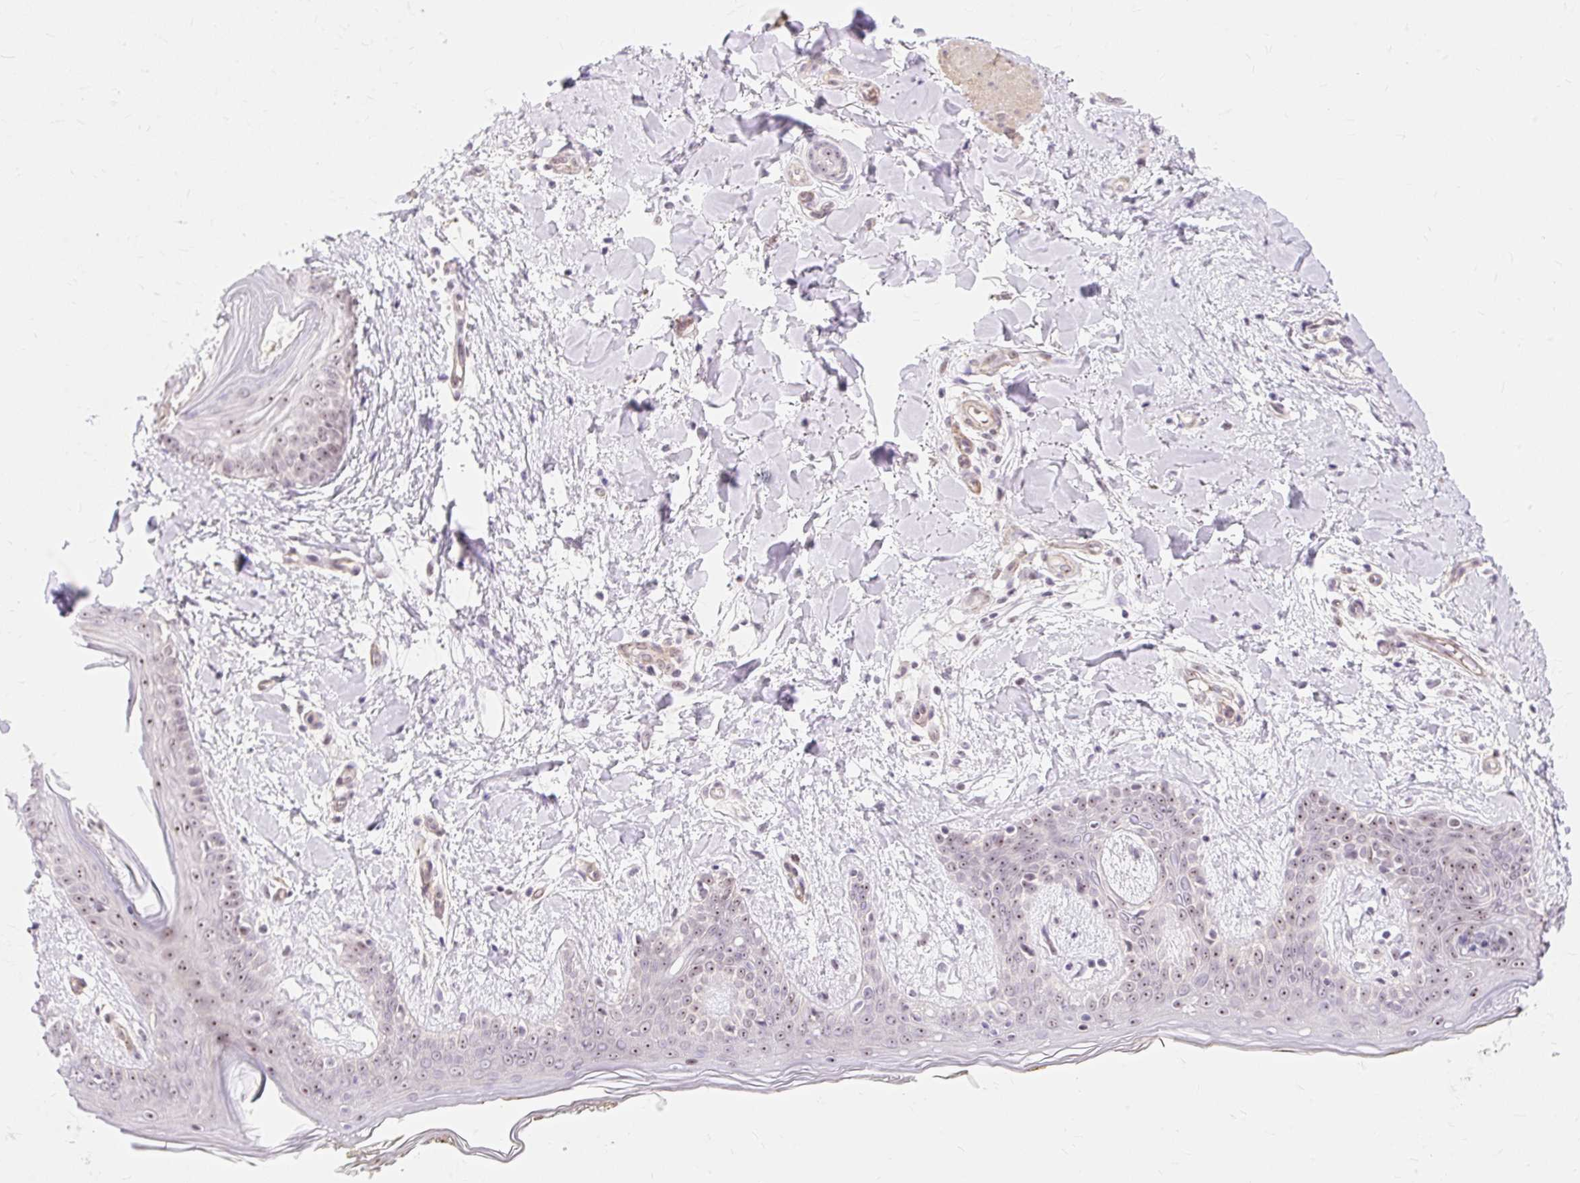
{"staining": {"intensity": "weak", "quantity": ">75%", "location": "nuclear"}, "tissue": "skin", "cell_type": "Fibroblasts", "image_type": "normal", "snomed": [{"axis": "morphology", "description": "Normal tissue, NOS"}, {"axis": "topography", "description": "Skin"}], "caption": "IHC of unremarkable human skin exhibits low levels of weak nuclear expression in approximately >75% of fibroblasts.", "gene": "OBP2A", "patient": {"sex": "female", "age": 34}}